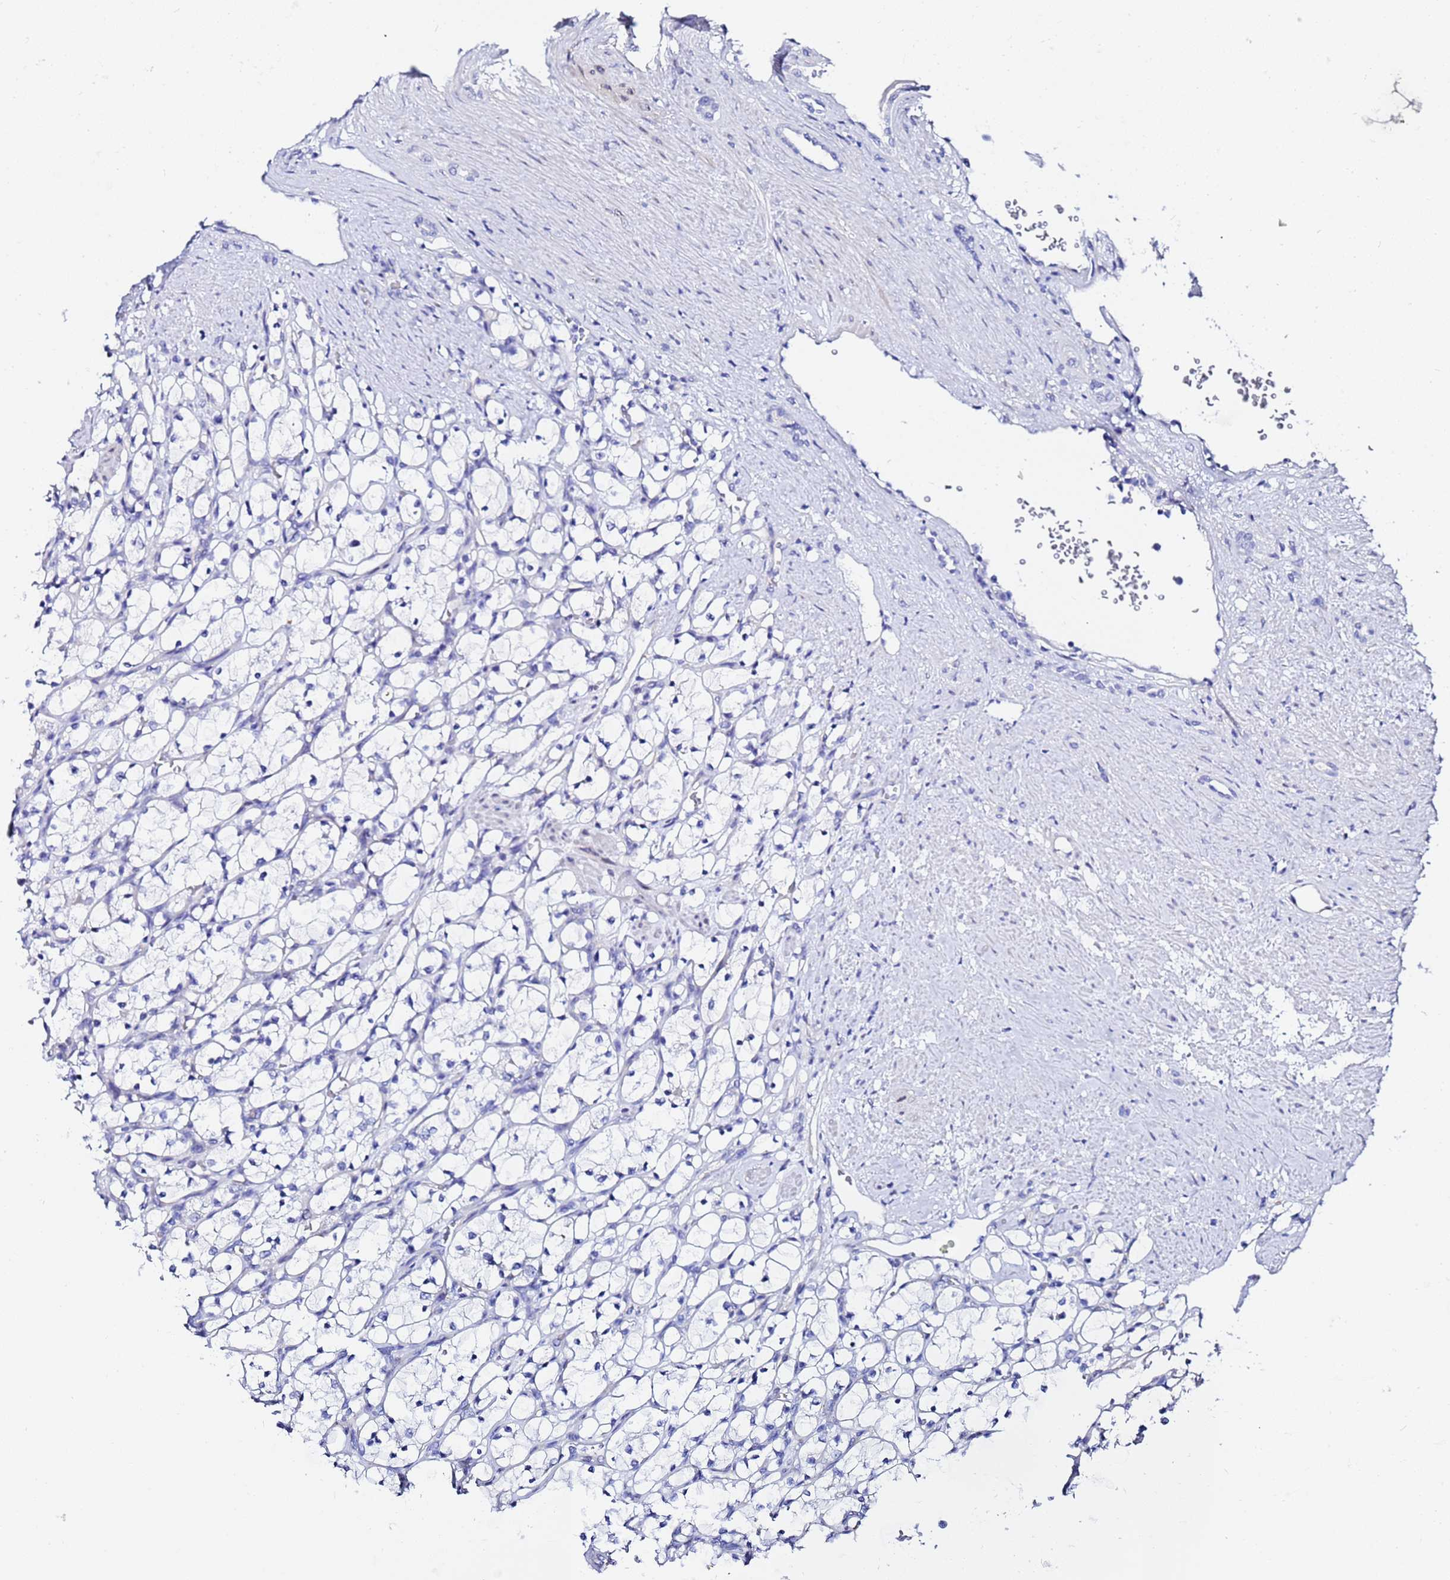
{"staining": {"intensity": "negative", "quantity": "none", "location": "none"}, "tissue": "renal cancer", "cell_type": "Tumor cells", "image_type": "cancer", "snomed": [{"axis": "morphology", "description": "Adenocarcinoma, NOS"}, {"axis": "topography", "description": "Kidney"}], "caption": "This is an immunohistochemistry (IHC) histopathology image of human renal cancer (adenocarcinoma). There is no expression in tumor cells.", "gene": "ZNF26", "patient": {"sex": "female", "age": 69}}